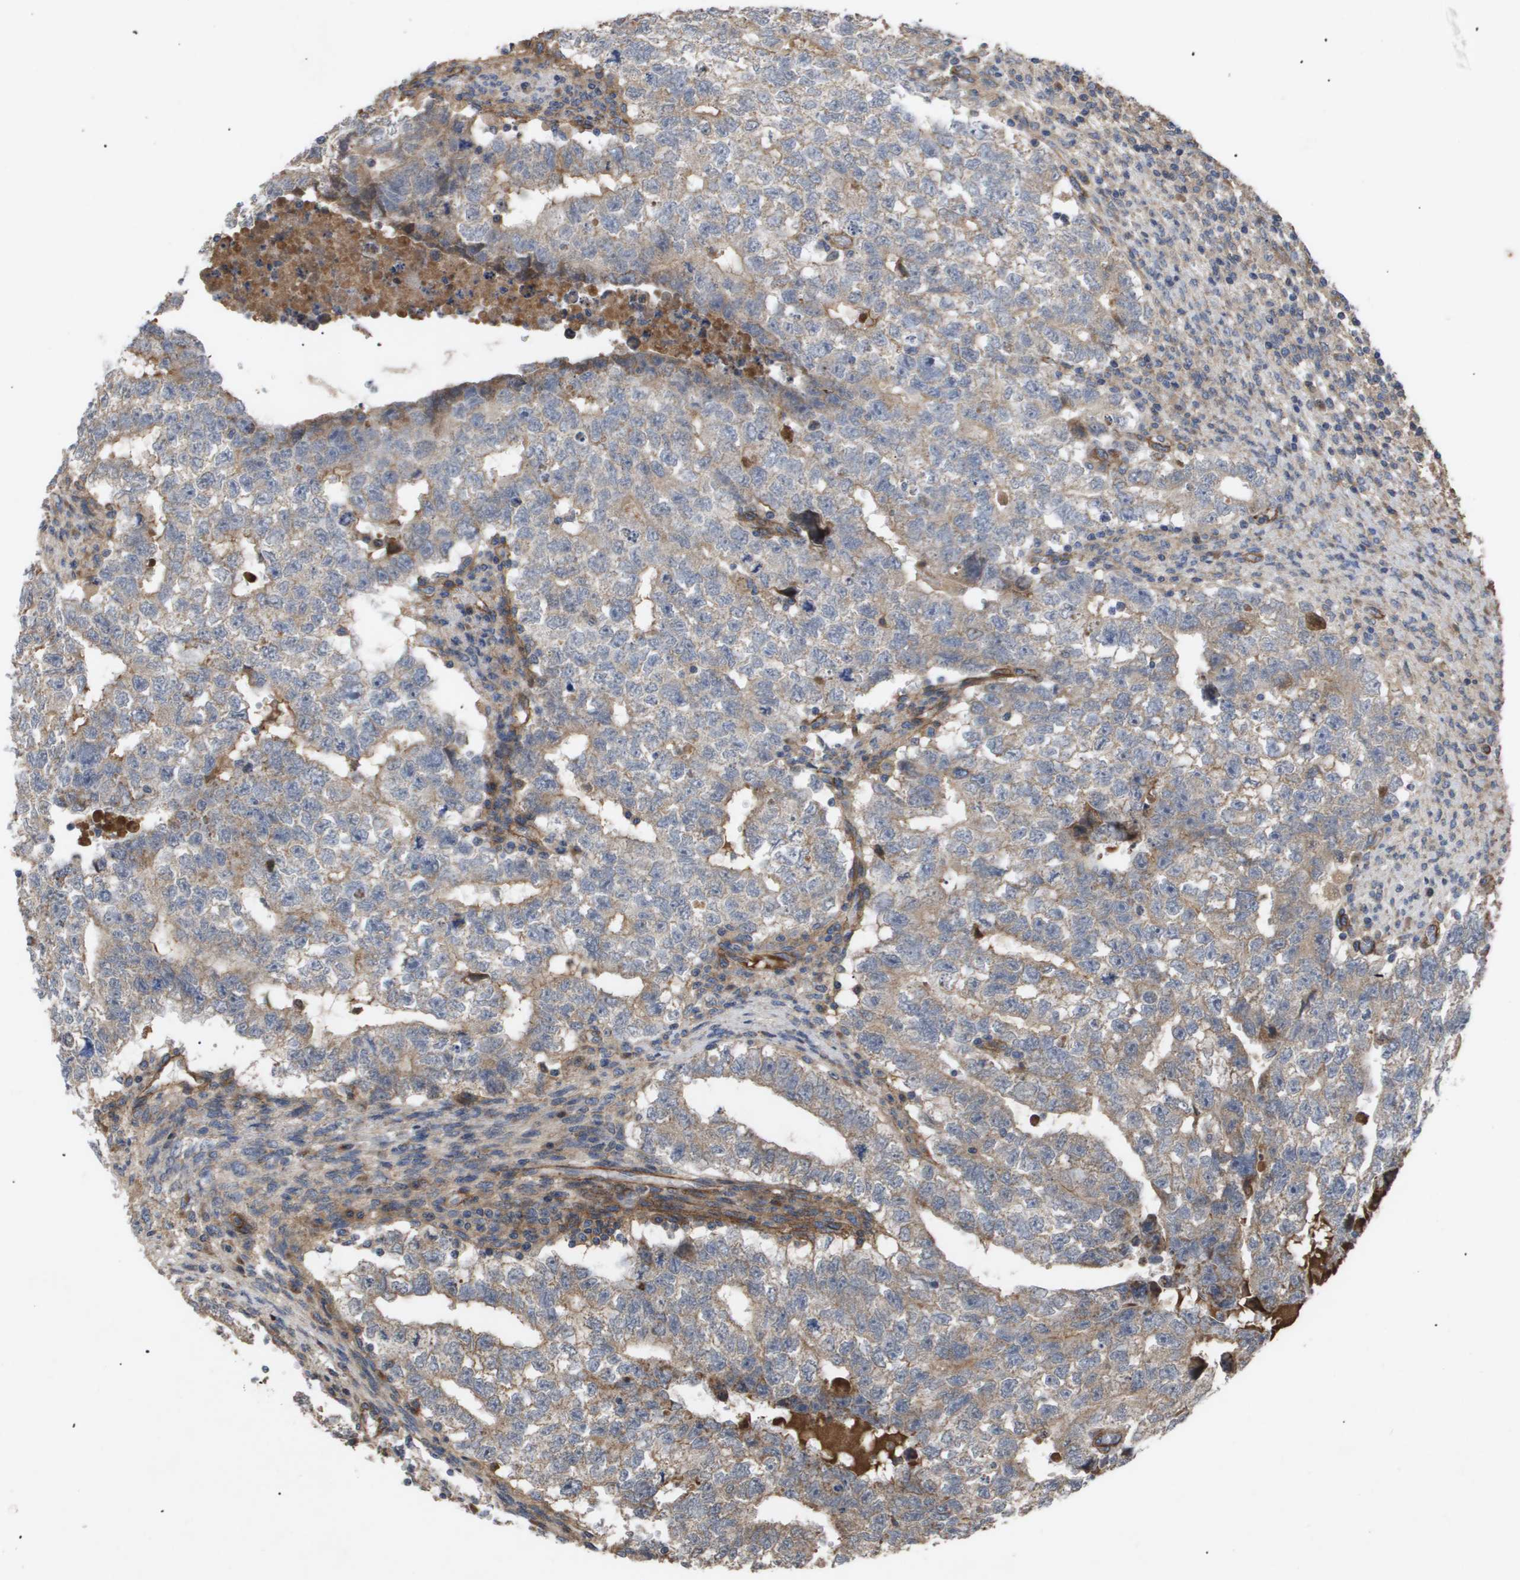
{"staining": {"intensity": "weak", "quantity": ">75%", "location": "cytoplasmic/membranous"}, "tissue": "testis cancer", "cell_type": "Tumor cells", "image_type": "cancer", "snomed": [{"axis": "morphology", "description": "Seminoma, NOS"}, {"axis": "morphology", "description": "Carcinoma, Embryonal, NOS"}, {"axis": "topography", "description": "Testis"}], "caption": "IHC histopathology image of neoplastic tissue: human testis cancer (embryonal carcinoma) stained using immunohistochemistry reveals low levels of weak protein expression localized specifically in the cytoplasmic/membranous of tumor cells, appearing as a cytoplasmic/membranous brown color.", "gene": "TNS1", "patient": {"sex": "male", "age": 38}}